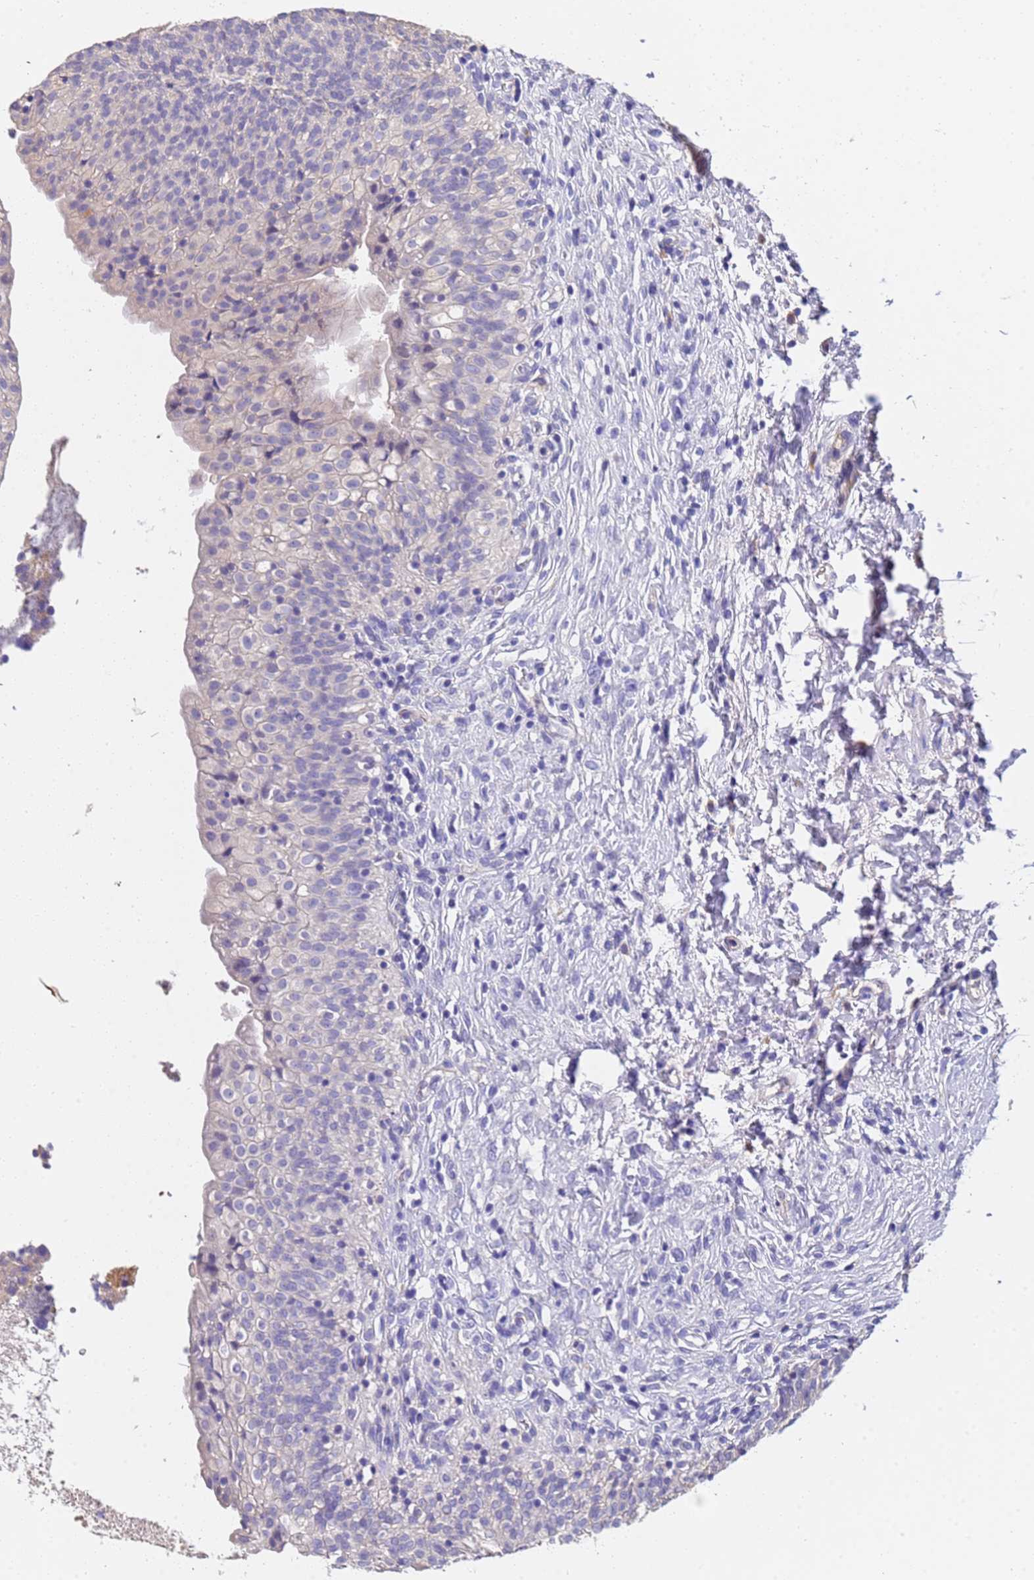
{"staining": {"intensity": "negative", "quantity": "none", "location": "none"}, "tissue": "urinary bladder", "cell_type": "Urothelial cells", "image_type": "normal", "snomed": [{"axis": "morphology", "description": "Normal tissue, NOS"}, {"axis": "topography", "description": "Urinary bladder"}], "caption": "Normal urinary bladder was stained to show a protein in brown. There is no significant expression in urothelial cells.", "gene": "SLC24A3", "patient": {"sex": "male", "age": 55}}